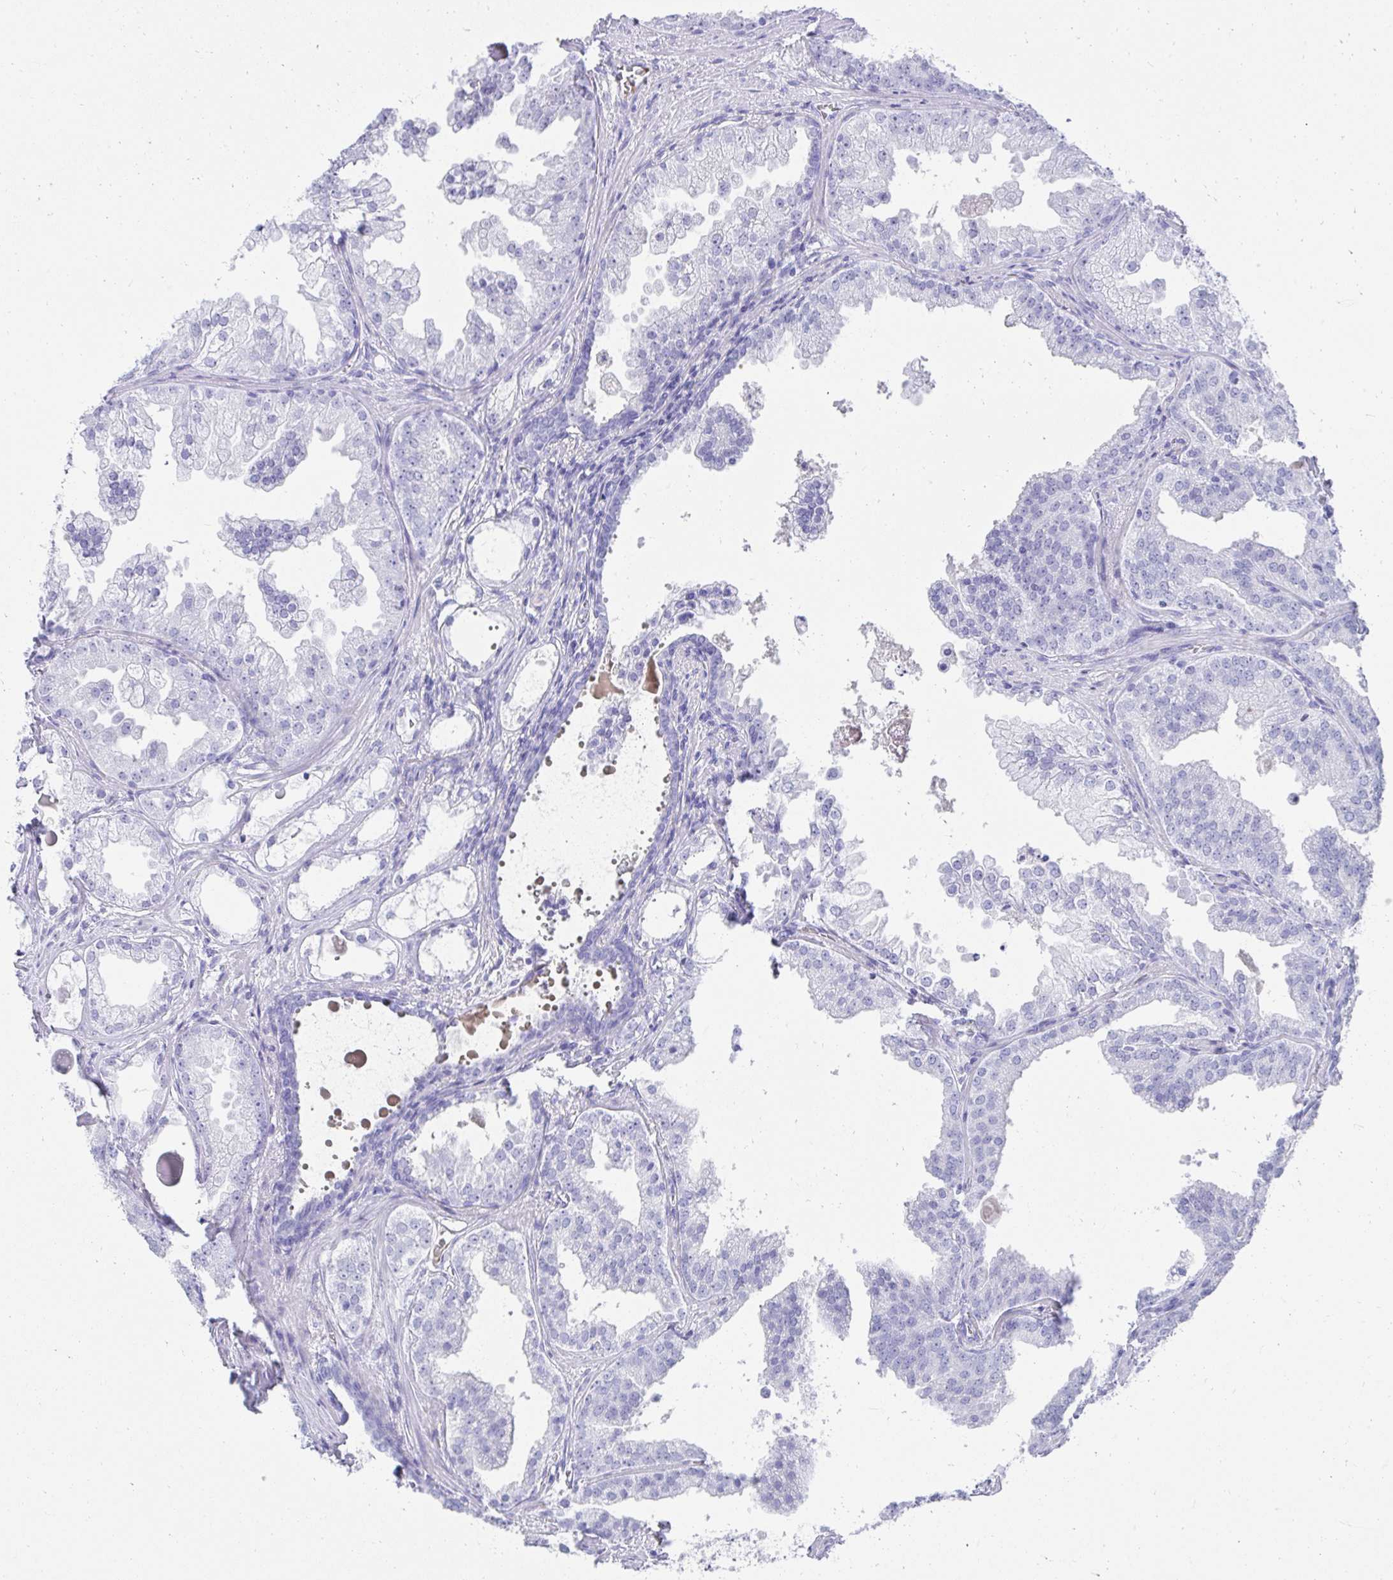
{"staining": {"intensity": "negative", "quantity": "none", "location": "none"}, "tissue": "prostate cancer", "cell_type": "Tumor cells", "image_type": "cancer", "snomed": [{"axis": "morphology", "description": "Adenocarcinoma, Low grade"}, {"axis": "topography", "description": "Prostate"}], "caption": "Tumor cells are negative for protein expression in human prostate adenocarcinoma (low-grade).", "gene": "TNNT1", "patient": {"sex": "male", "age": 65}}